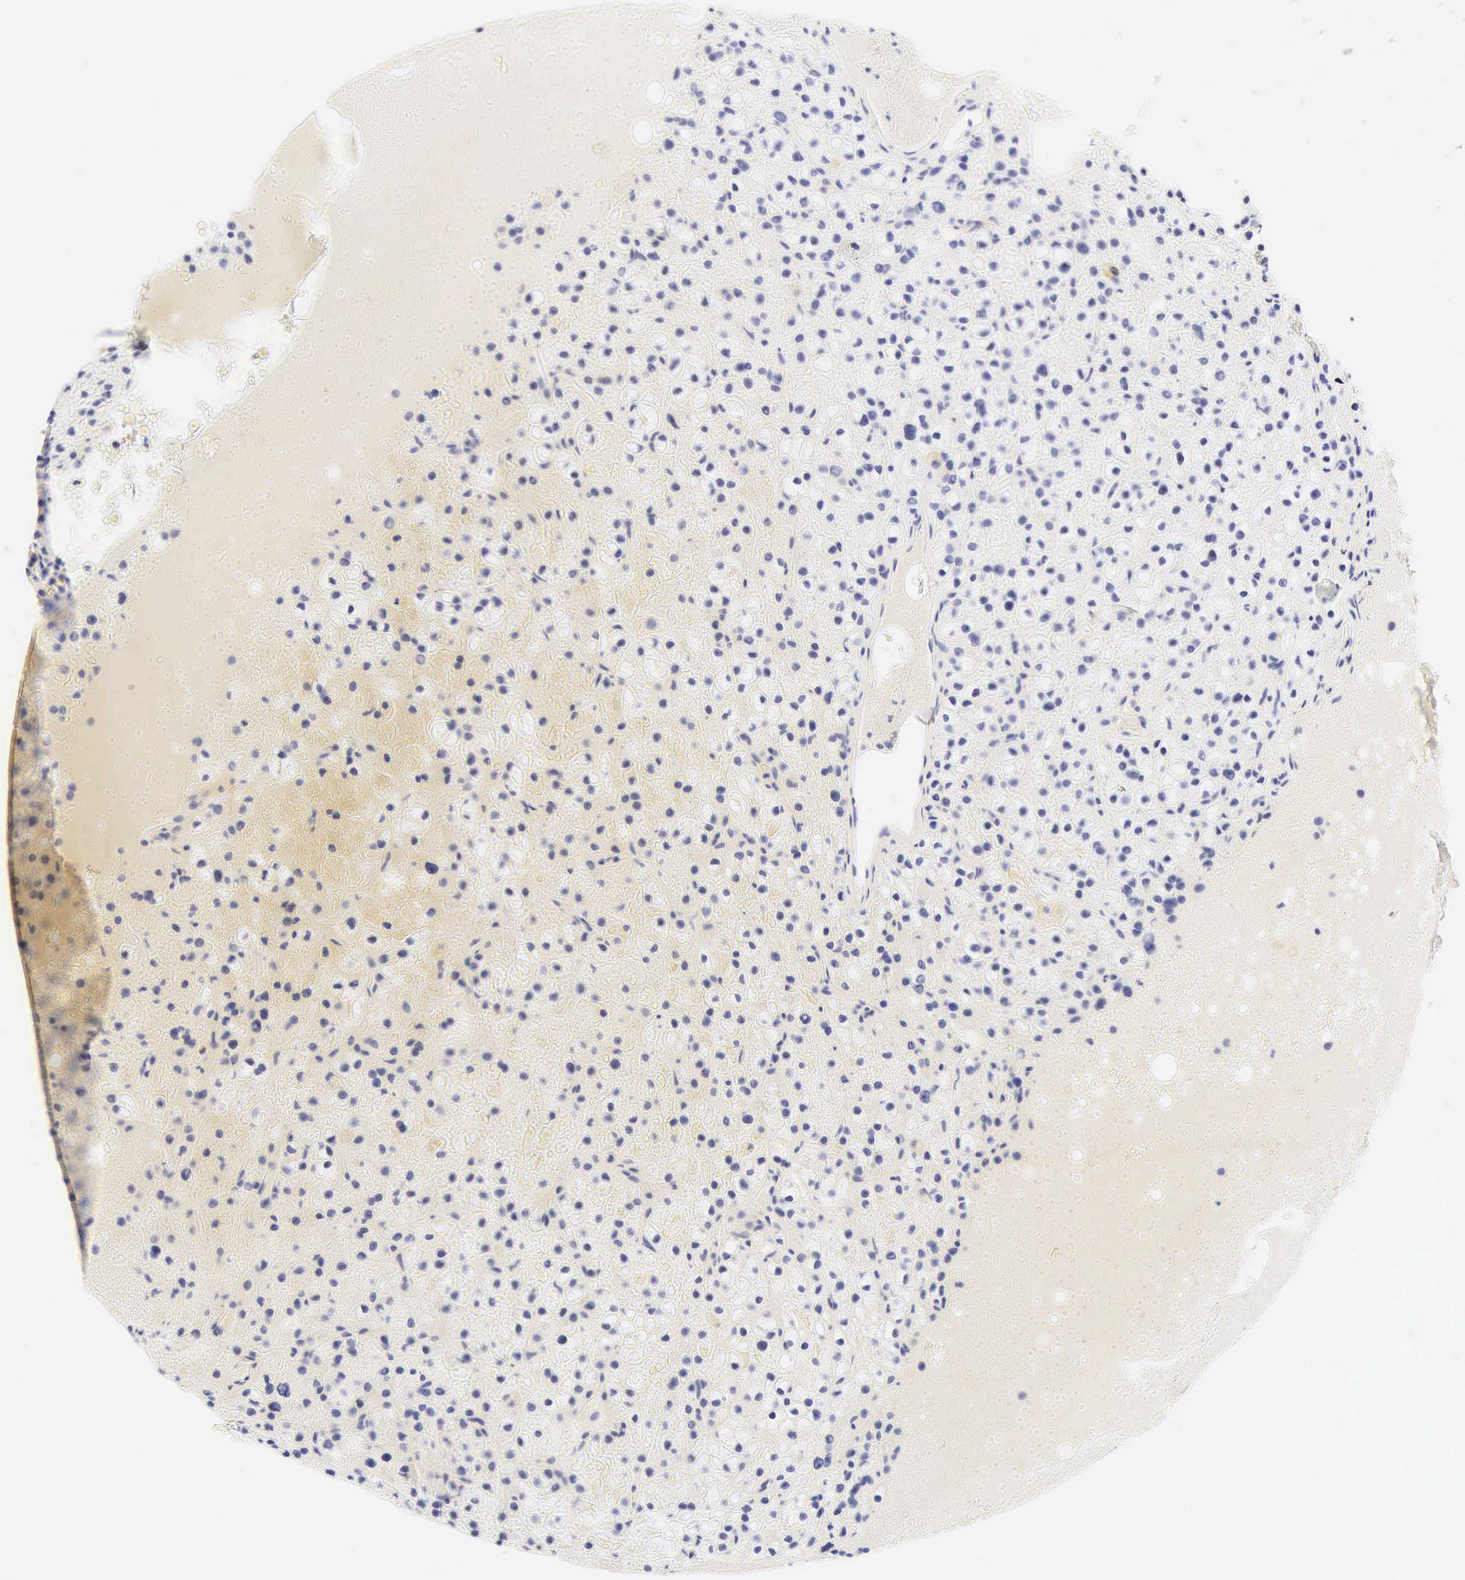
{"staining": {"intensity": "negative", "quantity": "none", "location": "none"}, "tissue": "parathyroid gland", "cell_type": "Glandular cells", "image_type": "normal", "snomed": [{"axis": "morphology", "description": "Normal tissue, NOS"}, {"axis": "topography", "description": "Parathyroid gland"}], "caption": "Immunohistochemistry micrograph of unremarkable parathyroid gland stained for a protein (brown), which exhibits no staining in glandular cells.", "gene": "CALD1", "patient": {"sex": "female", "age": 71}}